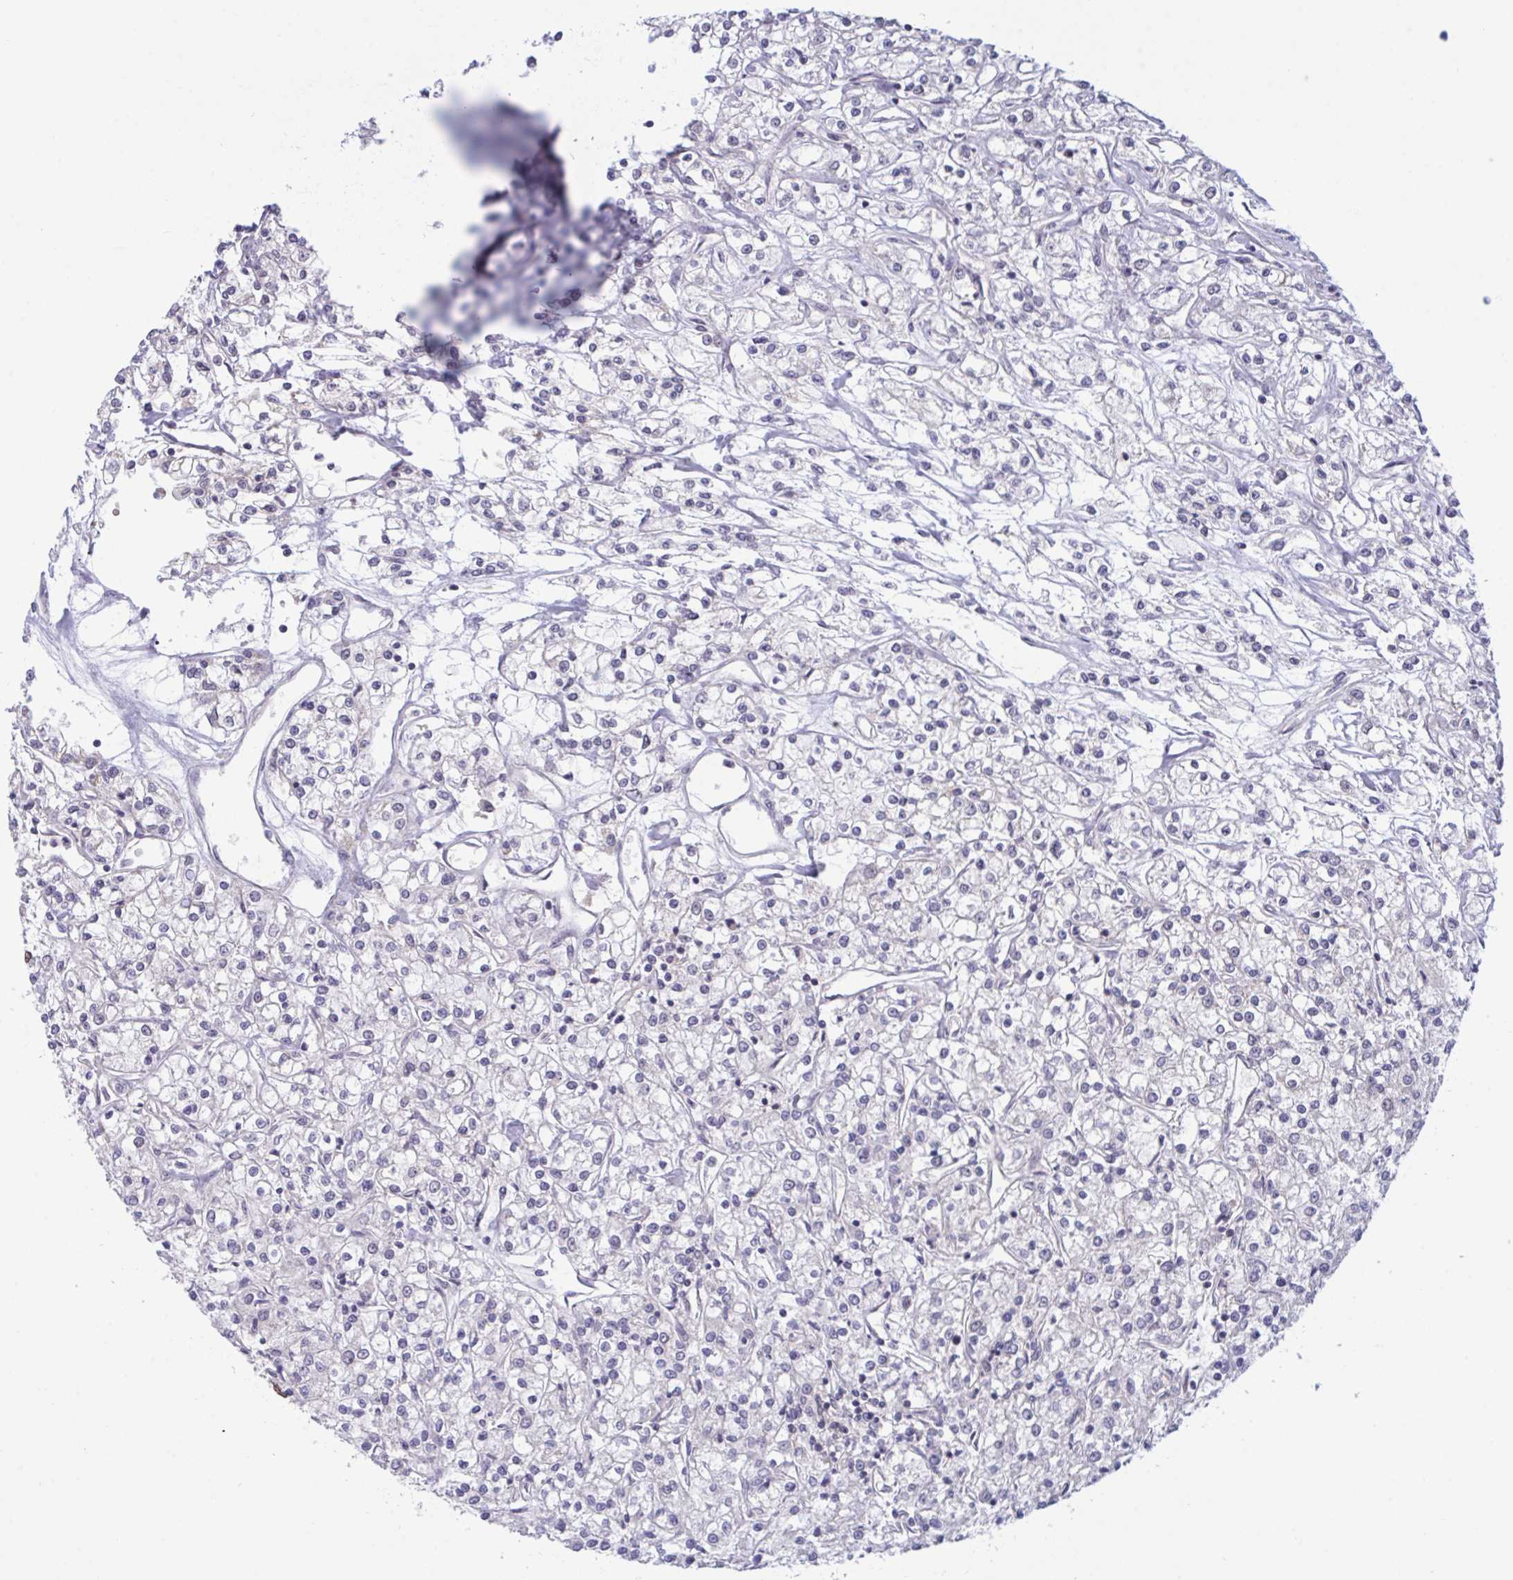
{"staining": {"intensity": "negative", "quantity": "none", "location": "none"}, "tissue": "renal cancer", "cell_type": "Tumor cells", "image_type": "cancer", "snomed": [{"axis": "morphology", "description": "Adenocarcinoma, NOS"}, {"axis": "topography", "description": "Kidney"}], "caption": "Immunohistochemical staining of human adenocarcinoma (renal) displays no significant positivity in tumor cells.", "gene": "PUF60", "patient": {"sex": "female", "age": 59}}